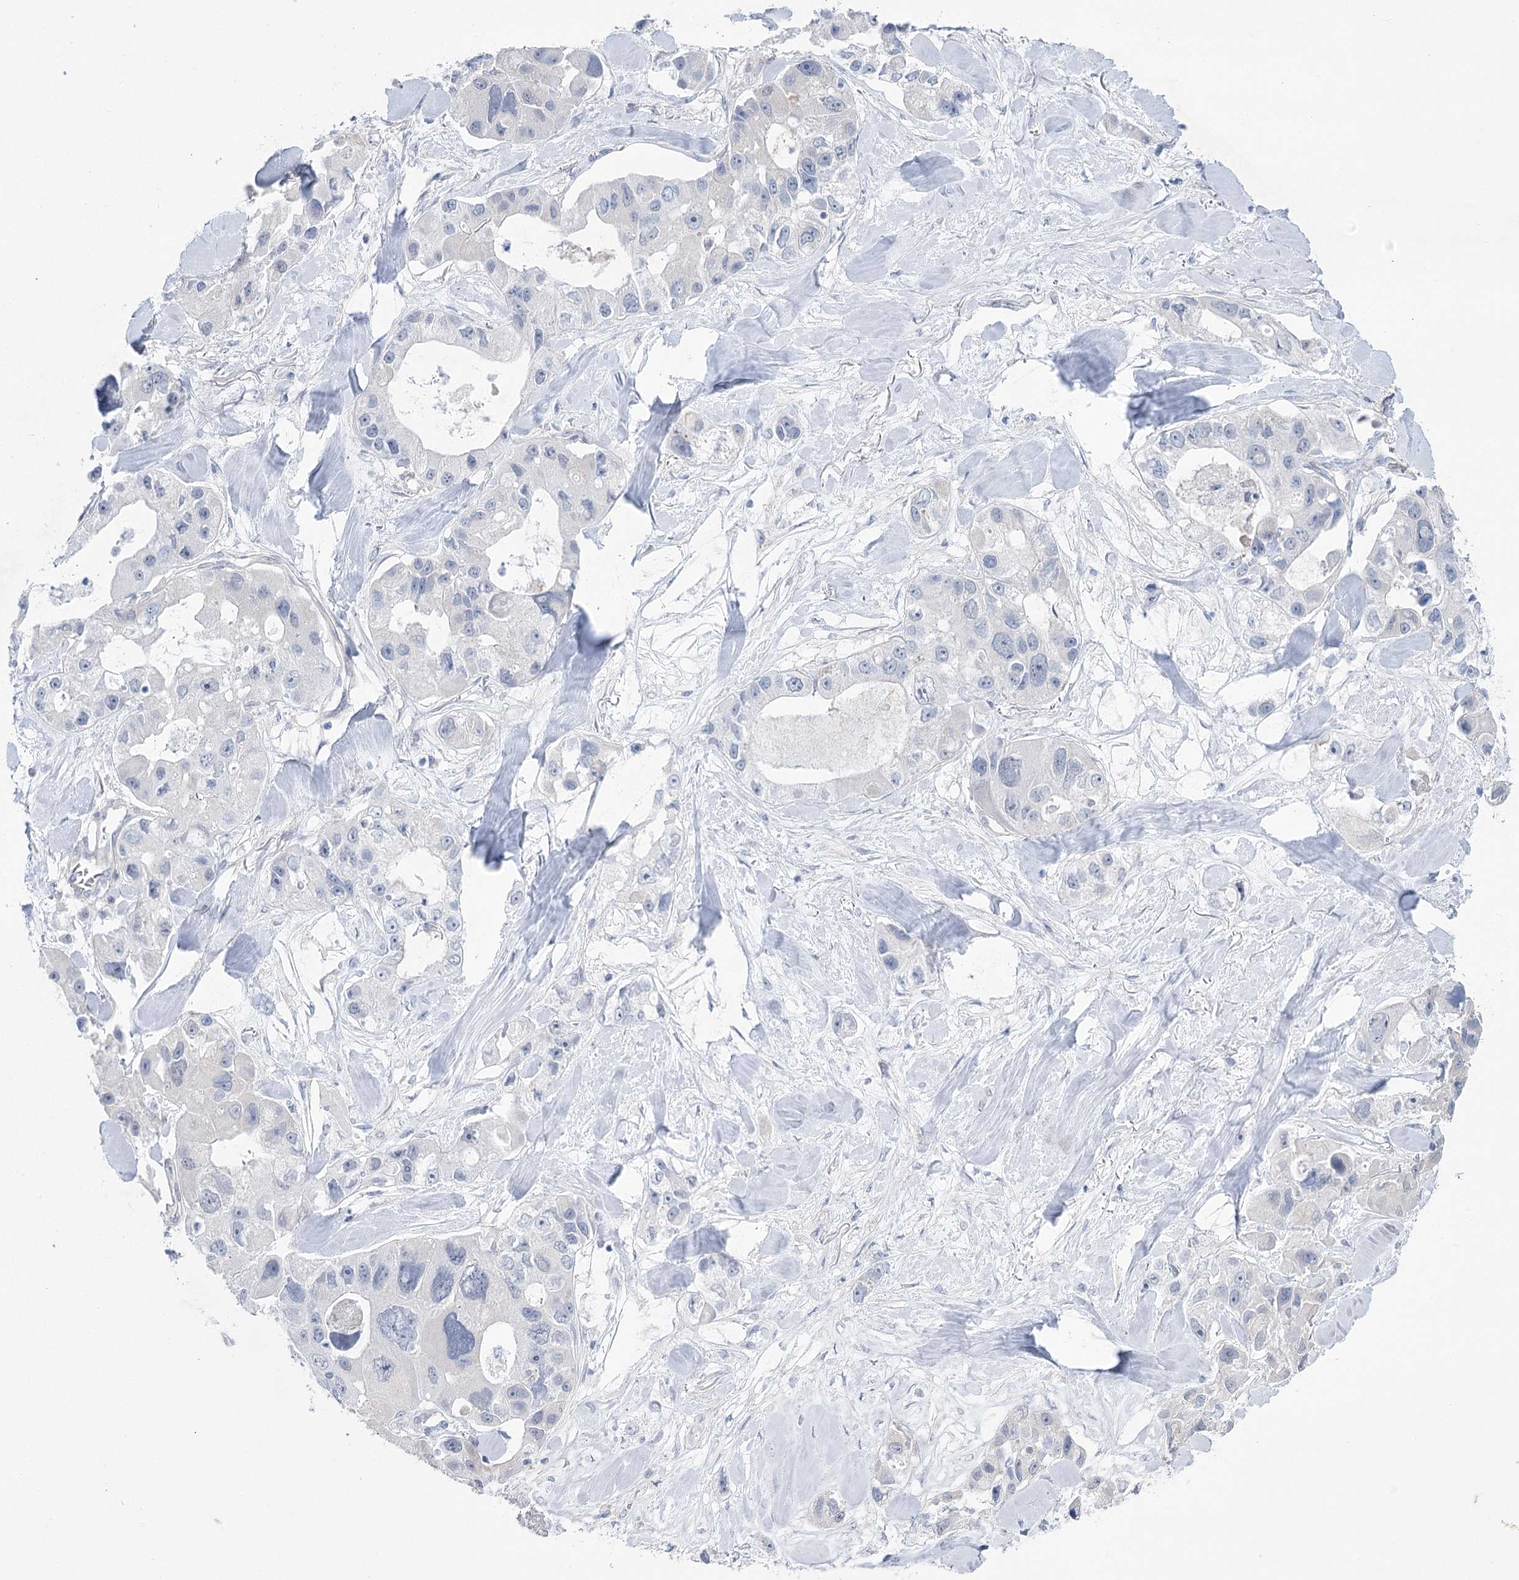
{"staining": {"intensity": "negative", "quantity": "none", "location": "none"}, "tissue": "lung cancer", "cell_type": "Tumor cells", "image_type": "cancer", "snomed": [{"axis": "morphology", "description": "Adenocarcinoma, NOS"}, {"axis": "topography", "description": "Lung"}], "caption": "Immunohistochemistry histopathology image of neoplastic tissue: human lung cancer stained with DAB (3,3'-diaminobenzidine) exhibits no significant protein expression in tumor cells. (Immunohistochemistry, brightfield microscopy, high magnification).", "gene": "CCDC88A", "patient": {"sex": "female", "age": 54}}